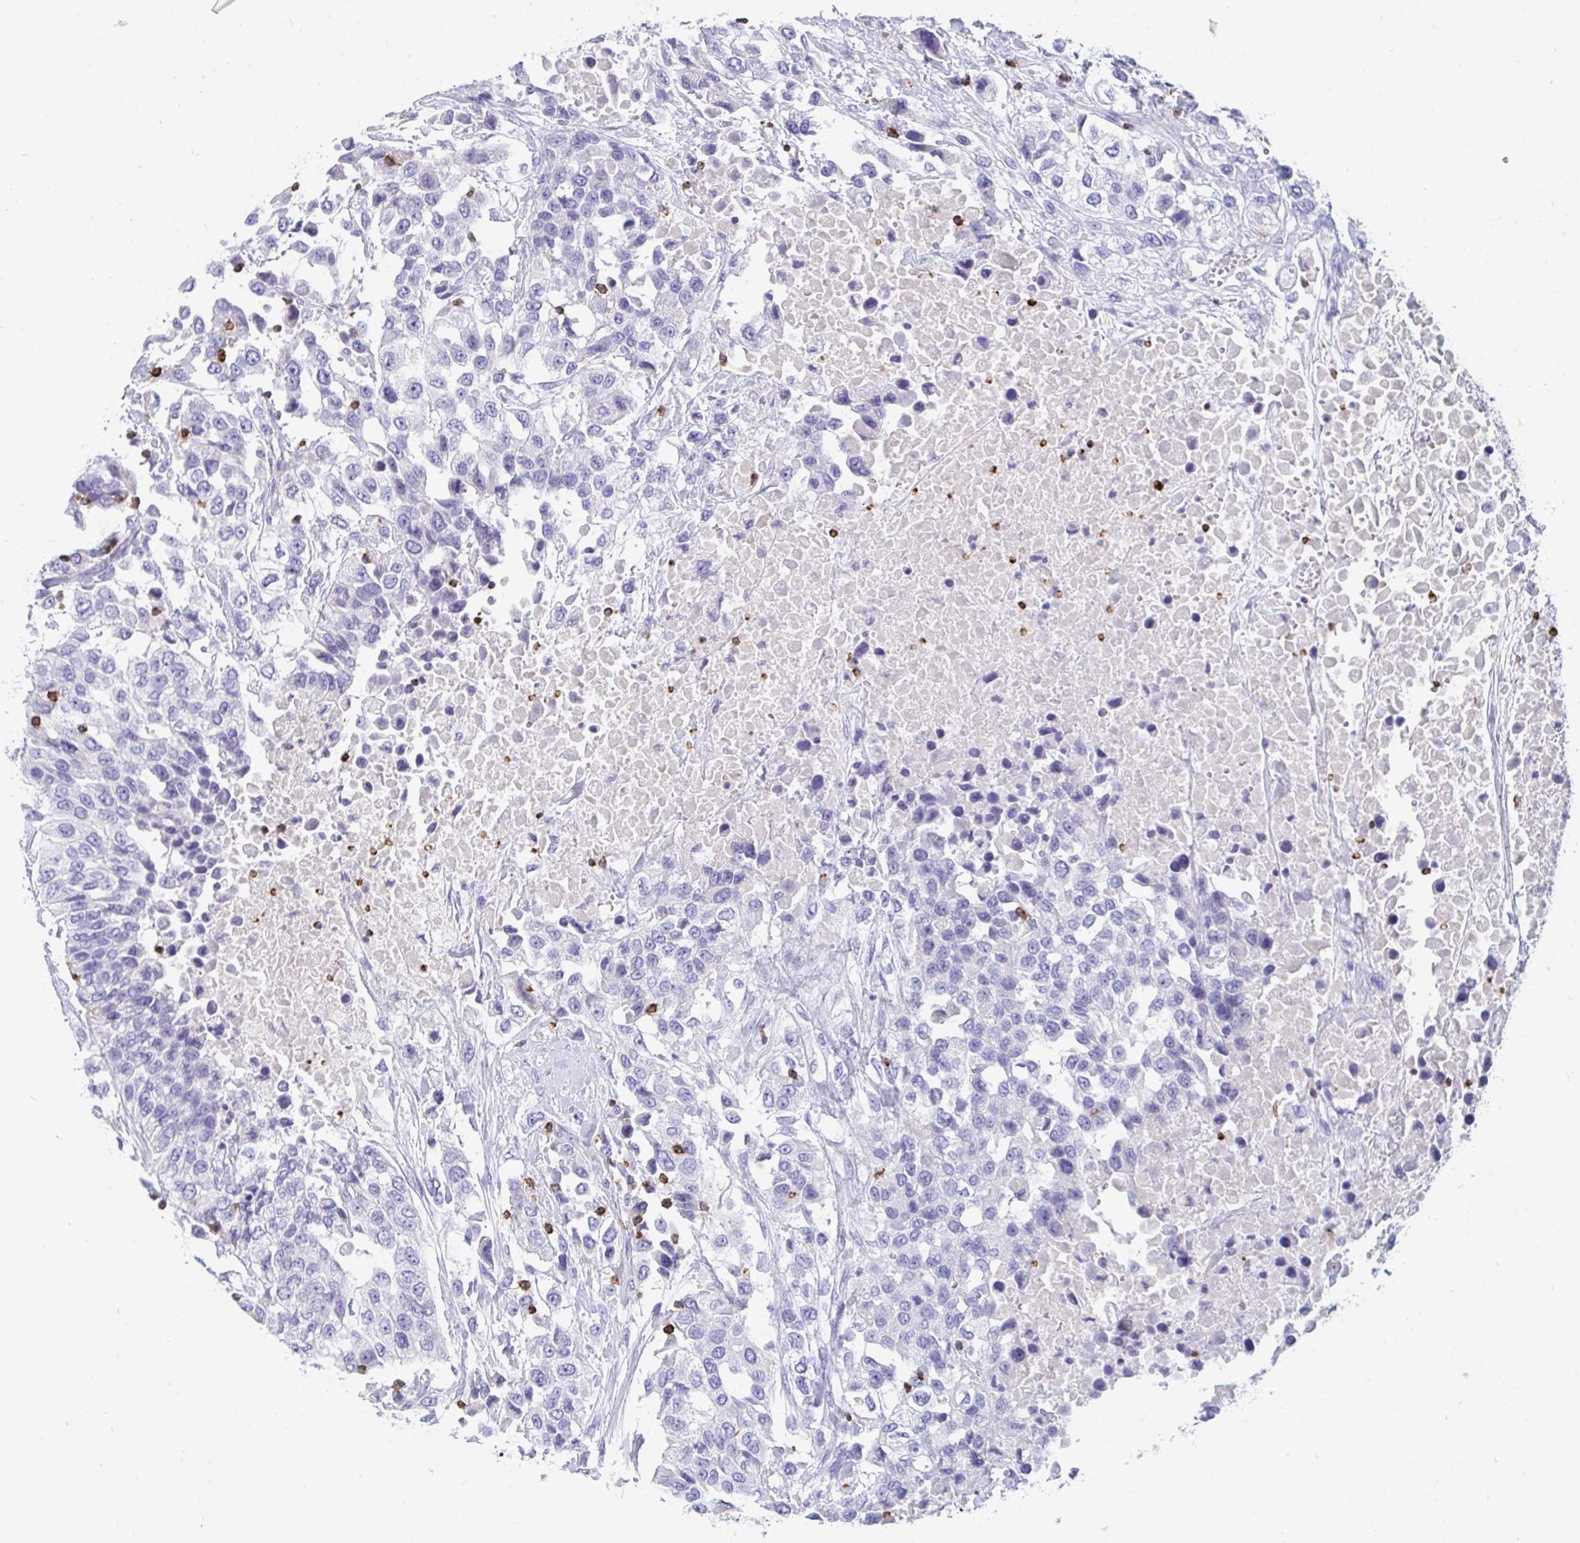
{"staining": {"intensity": "negative", "quantity": "none", "location": "none"}, "tissue": "urothelial cancer", "cell_type": "Tumor cells", "image_type": "cancer", "snomed": [{"axis": "morphology", "description": "Urothelial carcinoma, High grade"}, {"axis": "topography", "description": "Urinary bladder"}], "caption": "Protein analysis of urothelial carcinoma (high-grade) demonstrates no significant expression in tumor cells.", "gene": "CD7", "patient": {"sex": "female", "age": 80}}